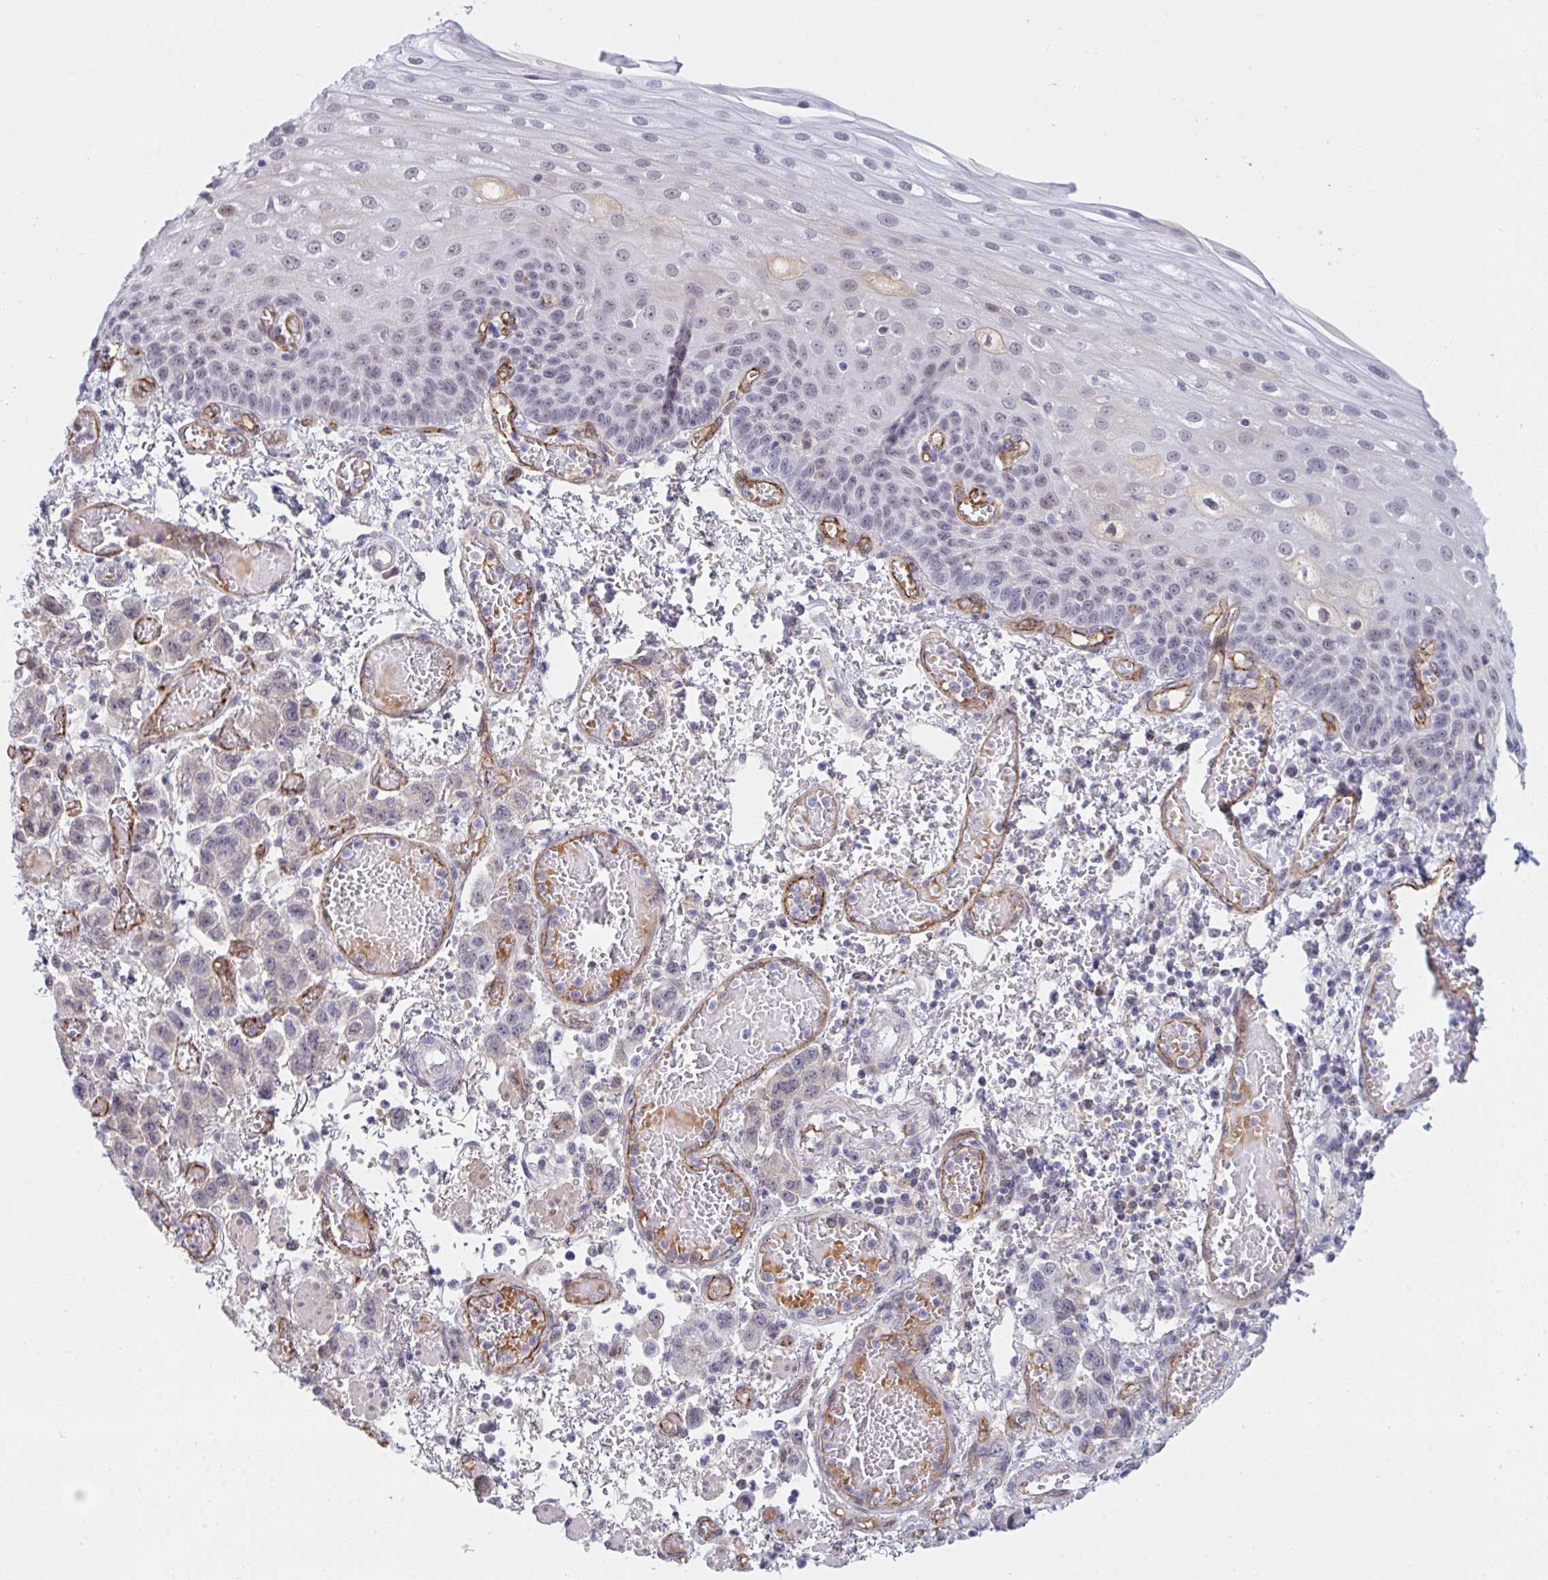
{"staining": {"intensity": "weak", "quantity": "<25%", "location": "nuclear"}, "tissue": "esophagus", "cell_type": "Squamous epithelial cells", "image_type": "normal", "snomed": [{"axis": "morphology", "description": "Normal tissue, NOS"}, {"axis": "morphology", "description": "Adenocarcinoma, NOS"}, {"axis": "topography", "description": "Esophagus"}], "caption": "Histopathology image shows no significant protein staining in squamous epithelial cells of benign esophagus. (DAB (3,3'-diaminobenzidine) IHC with hematoxylin counter stain).", "gene": "DSCAML1", "patient": {"sex": "male", "age": 81}}